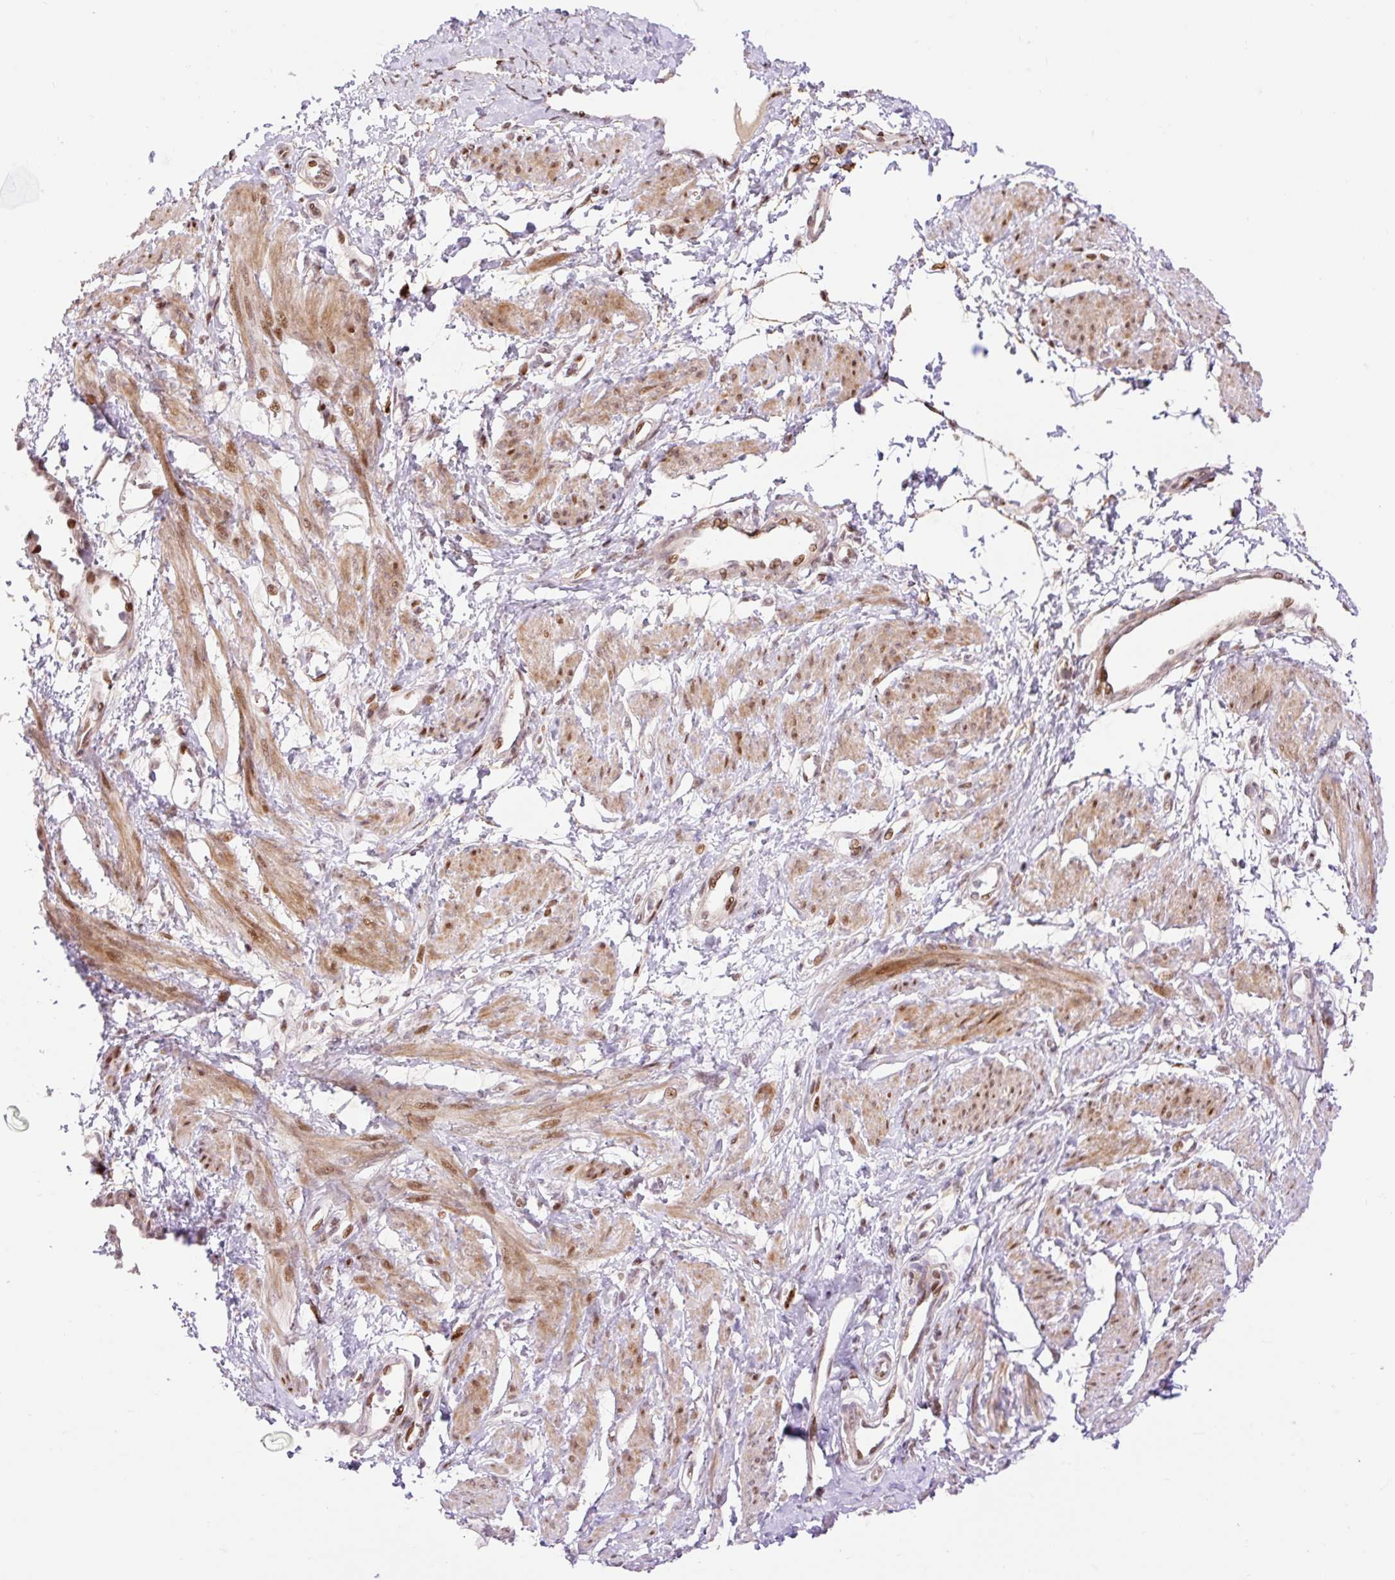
{"staining": {"intensity": "moderate", "quantity": ">75%", "location": "cytoplasmic/membranous,nuclear"}, "tissue": "smooth muscle", "cell_type": "Smooth muscle cells", "image_type": "normal", "snomed": [{"axis": "morphology", "description": "Normal tissue, NOS"}, {"axis": "topography", "description": "Smooth muscle"}, {"axis": "topography", "description": "Uterus"}], "caption": "Immunohistochemistry of unremarkable human smooth muscle exhibits medium levels of moderate cytoplasmic/membranous,nuclear positivity in about >75% of smooth muscle cells.", "gene": "RIPPLY3", "patient": {"sex": "female", "age": 39}}